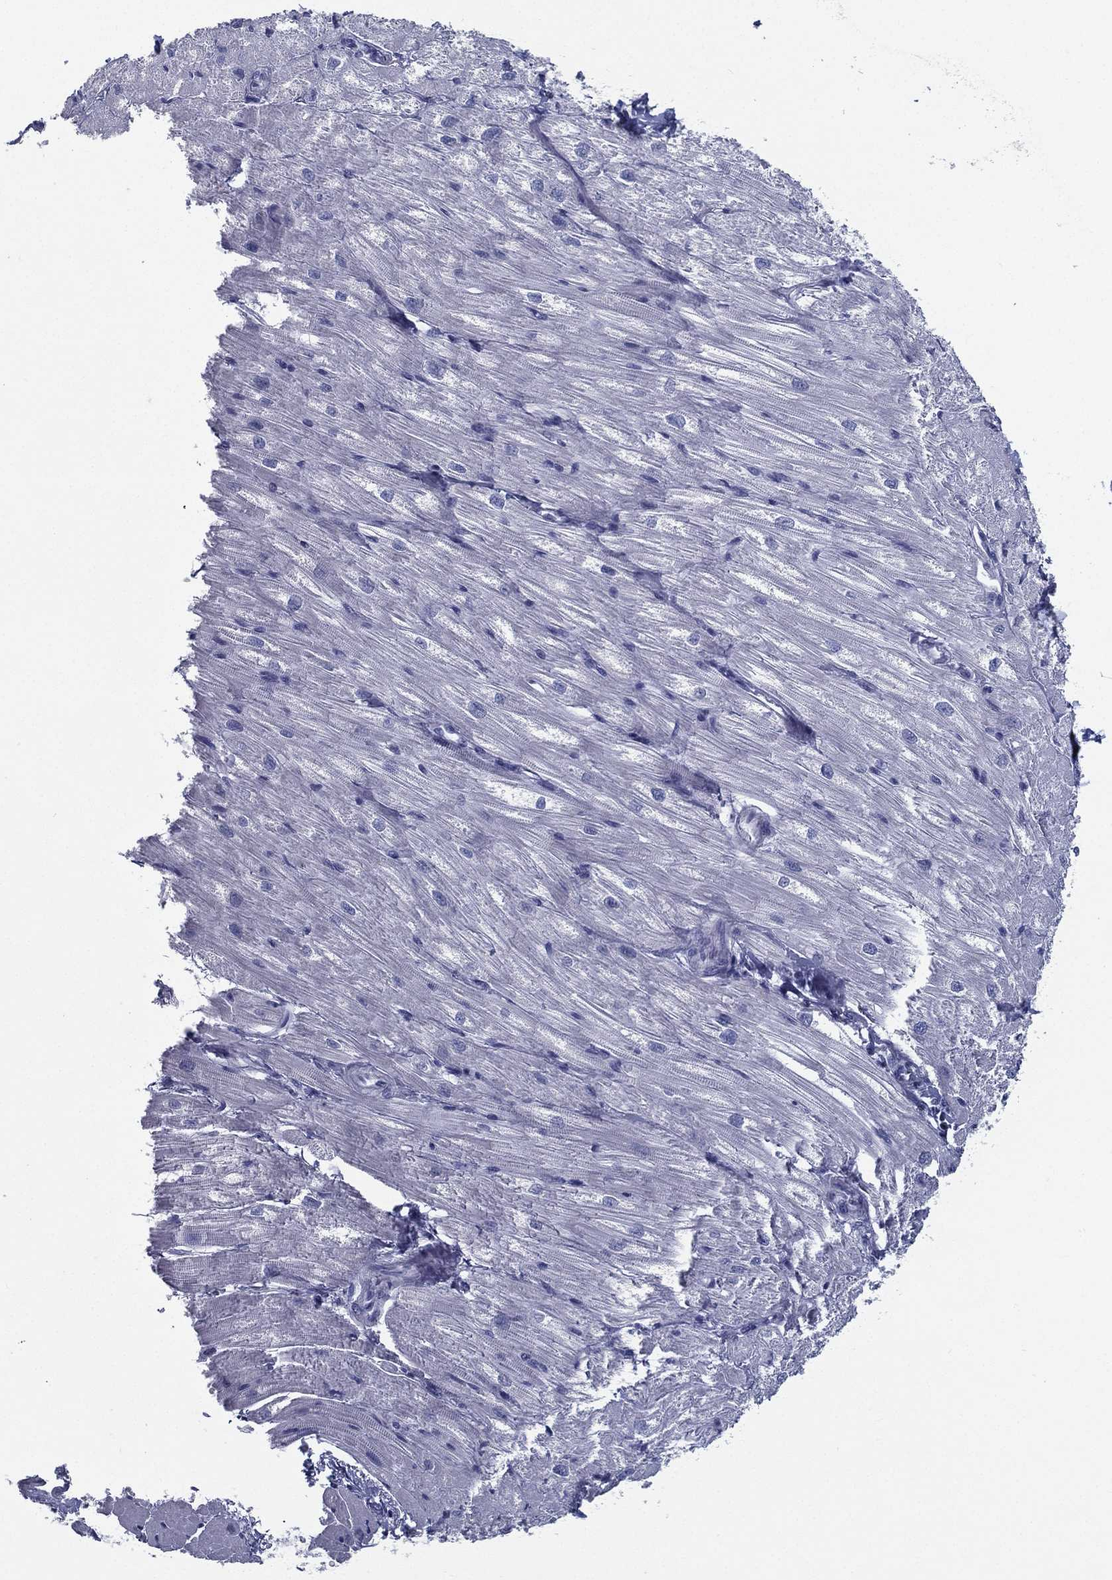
{"staining": {"intensity": "negative", "quantity": "none", "location": "none"}, "tissue": "heart muscle", "cell_type": "Cardiomyocytes", "image_type": "normal", "snomed": [{"axis": "morphology", "description": "Normal tissue, NOS"}, {"axis": "topography", "description": "Heart"}], "caption": "This is an IHC image of normal heart muscle. There is no positivity in cardiomyocytes.", "gene": "PYHIN1", "patient": {"sex": "male", "age": 57}}